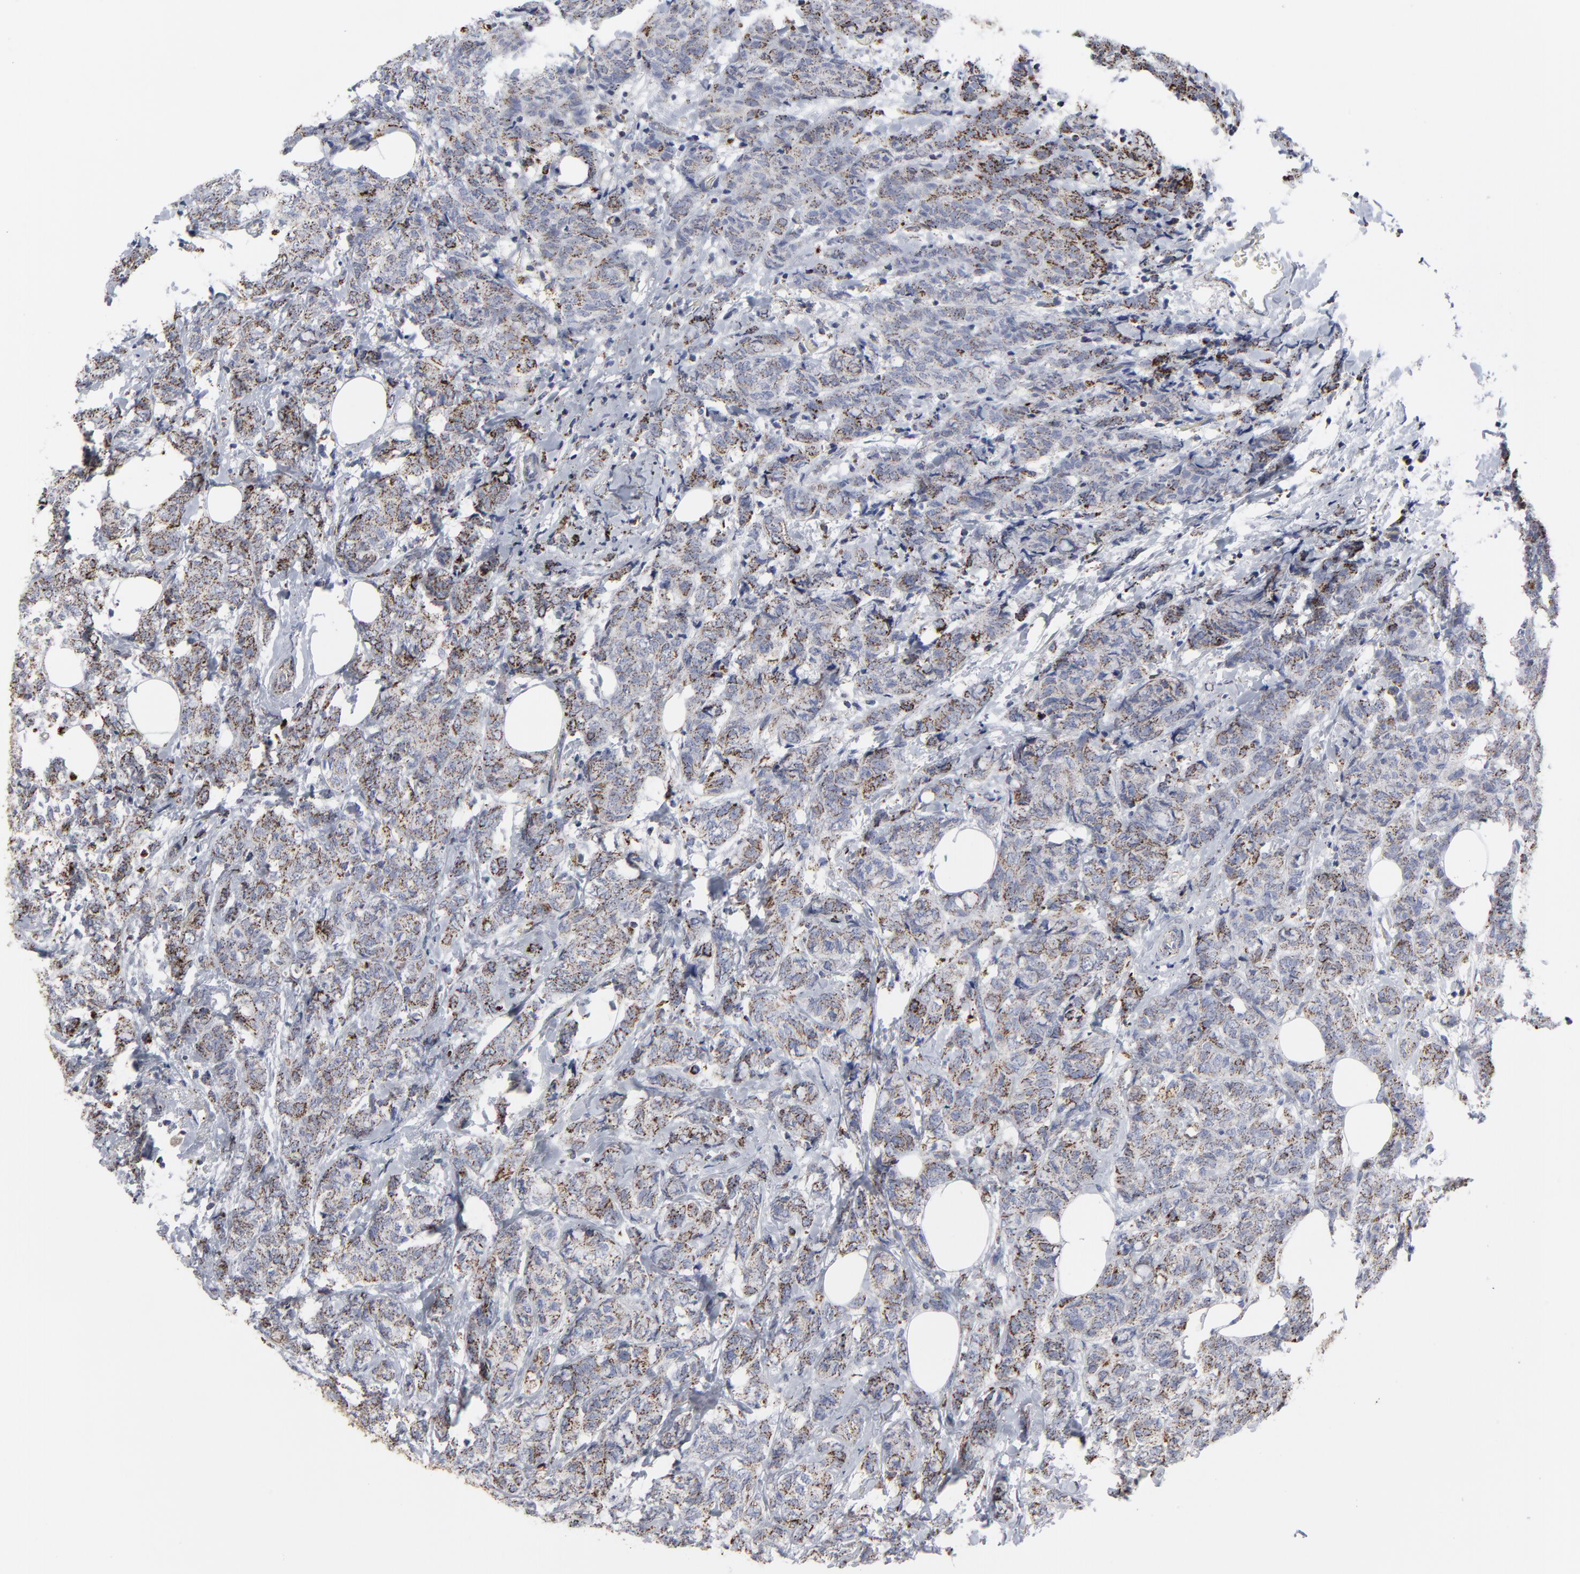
{"staining": {"intensity": "moderate", "quantity": "25%-75%", "location": "cytoplasmic/membranous"}, "tissue": "breast cancer", "cell_type": "Tumor cells", "image_type": "cancer", "snomed": [{"axis": "morphology", "description": "Lobular carcinoma"}, {"axis": "topography", "description": "Breast"}], "caption": "Immunohistochemistry (IHC) micrograph of breast cancer (lobular carcinoma) stained for a protein (brown), which exhibits medium levels of moderate cytoplasmic/membranous expression in approximately 25%-75% of tumor cells.", "gene": "TXNRD2", "patient": {"sex": "female", "age": 60}}